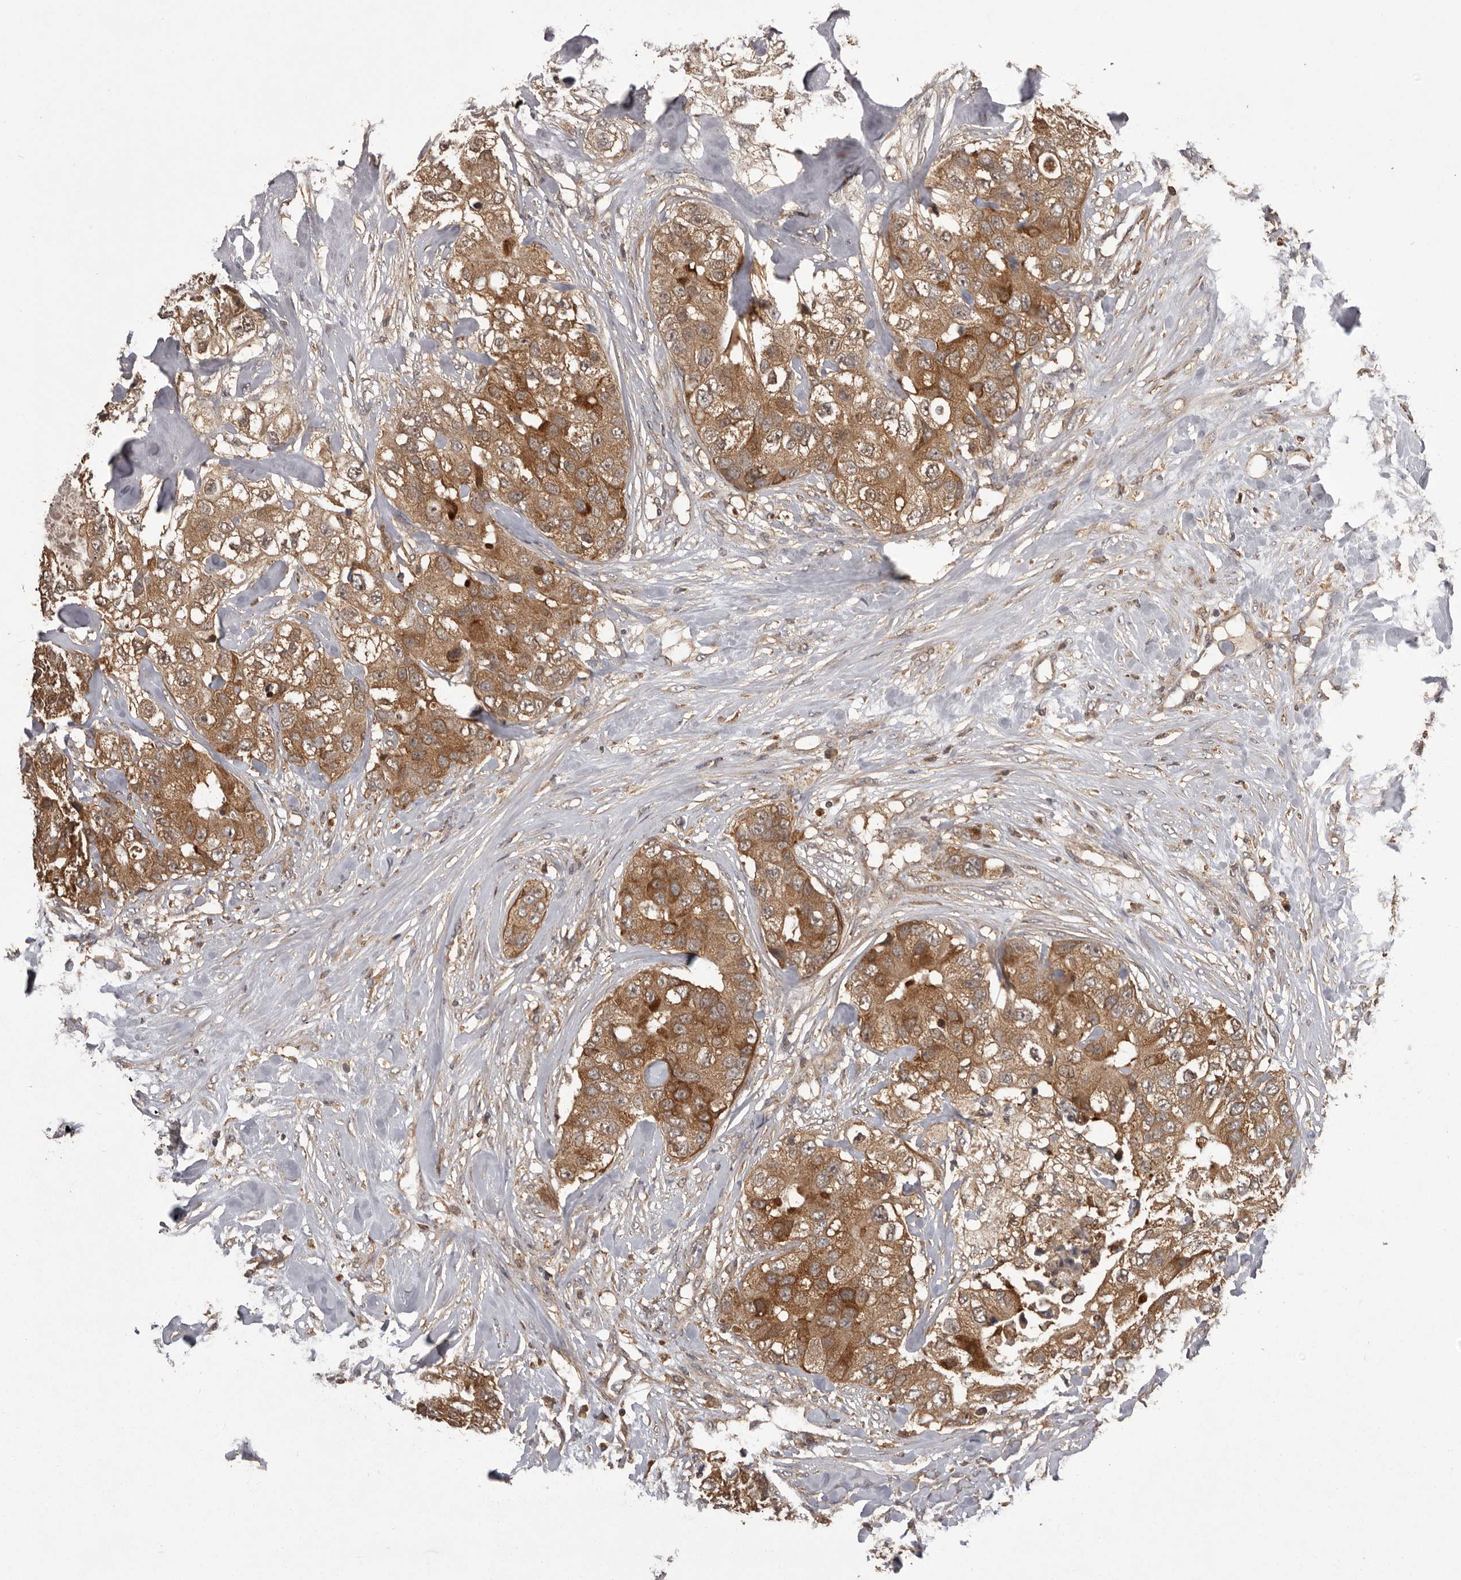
{"staining": {"intensity": "moderate", "quantity": ">75%", "location": "cytoplasmic/membranous"}, "tissue": "breast cancer", "cell_type": "Tumor cells", "image_type": "cancer", "snomed": [{"axis": "morphology", "description": "Duct carcinoma"}, {"axis": "topography", "description": "Breast"}], "caption": "Brown immunohistochemical staining in breast infiltrating ductal carcinoma shows moderate cytoplasmic/membranous expression in approximately >75% of tumor cells.", "gene": "SLC22A3", "patient": {"sex": "female", "age": 62}}